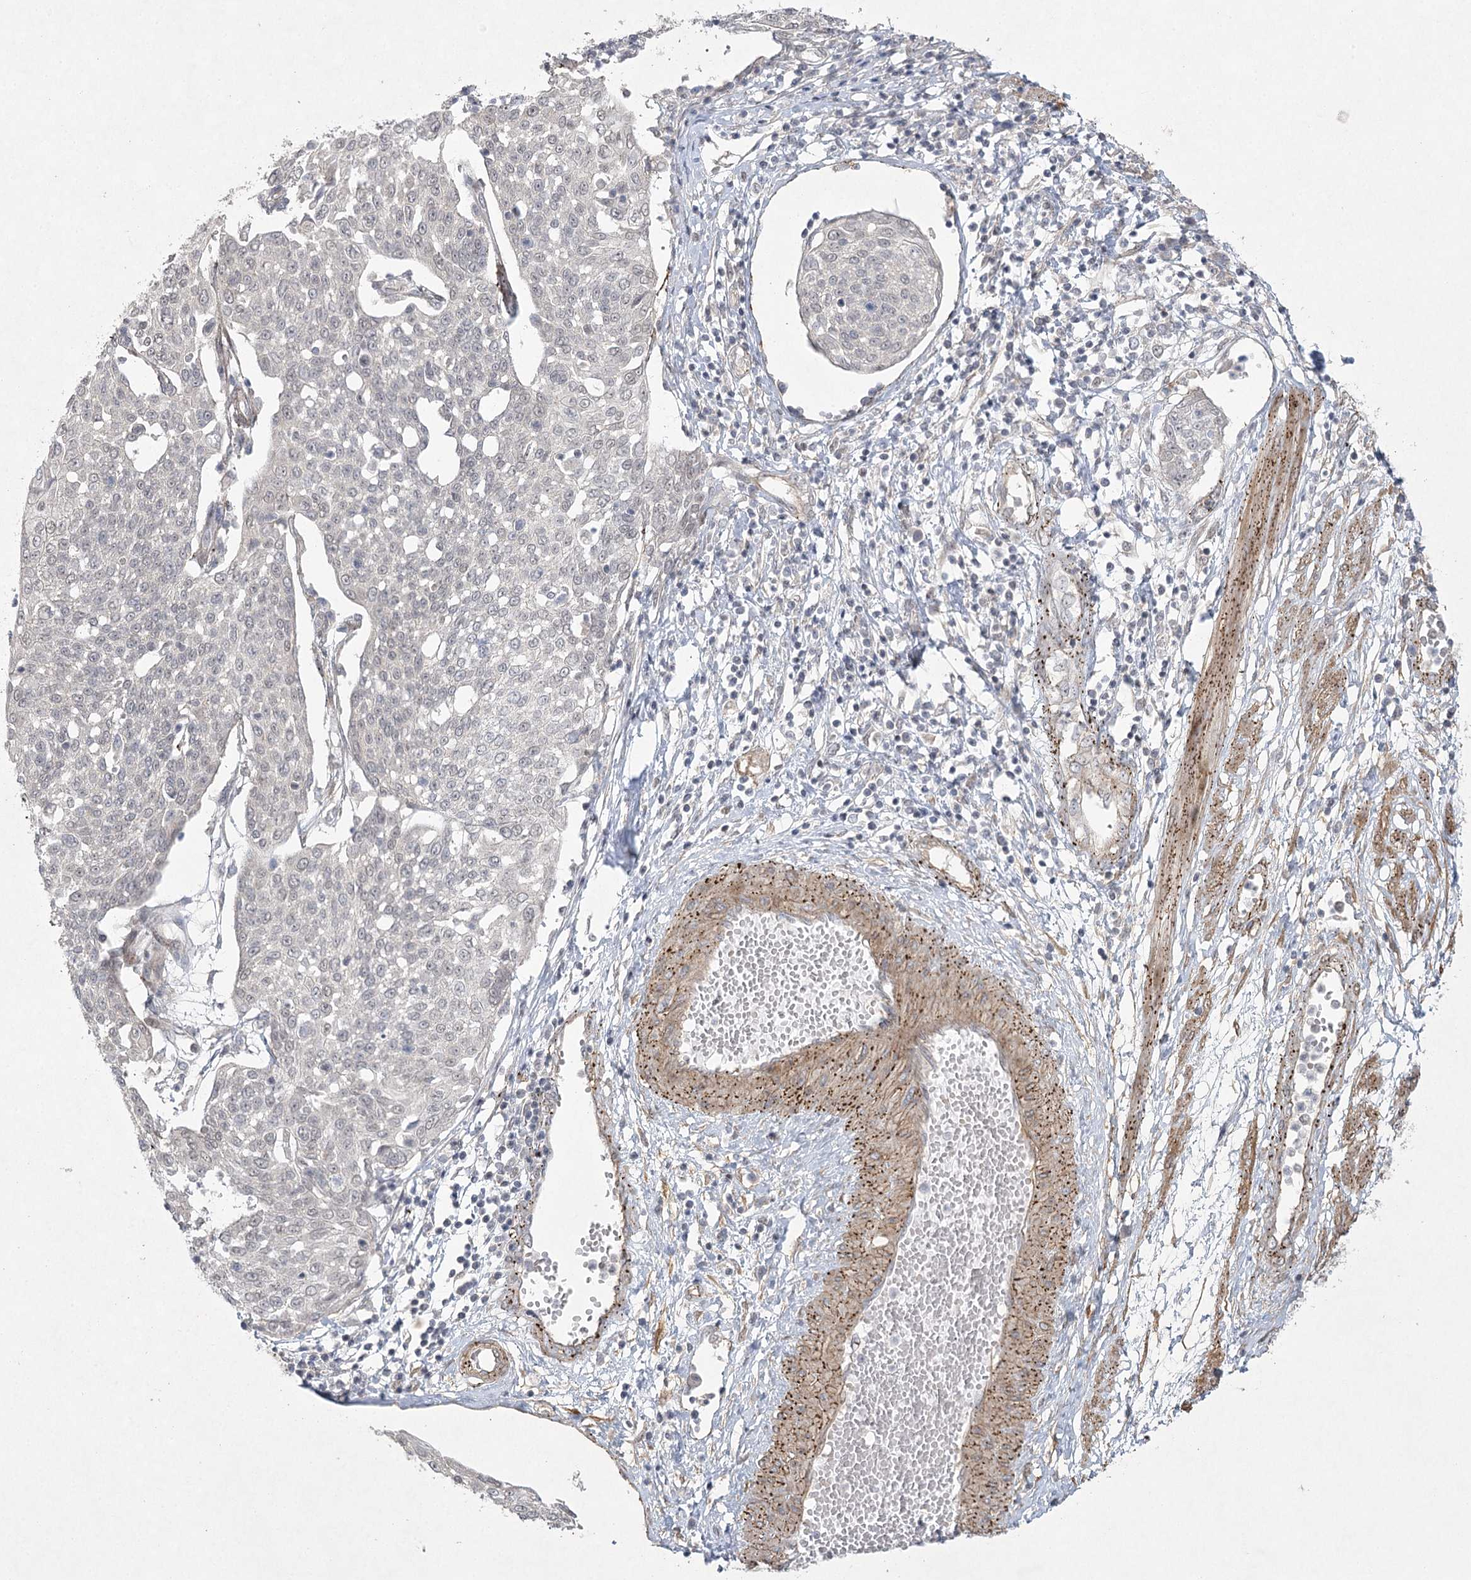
{"staining": {"intensity": "weak", "quantity": "<25%", "location": "nuclear"}, "tissue": "cervical cancer", "cell_type": "Tumor cells", "image_type": "cancer", "snomed": [{"axis": "morphology", "description": "Squamous cell carcinoma, NOS"}, {"axis": "topography", "description": "Cervix"}], "caption": "Squamous cell carcinoma (cervical) stained for a protein using IHC exhibits no positivity tumor cells.", "gene": "AMTN", "patient": {"sex": "female", "age": 34}}